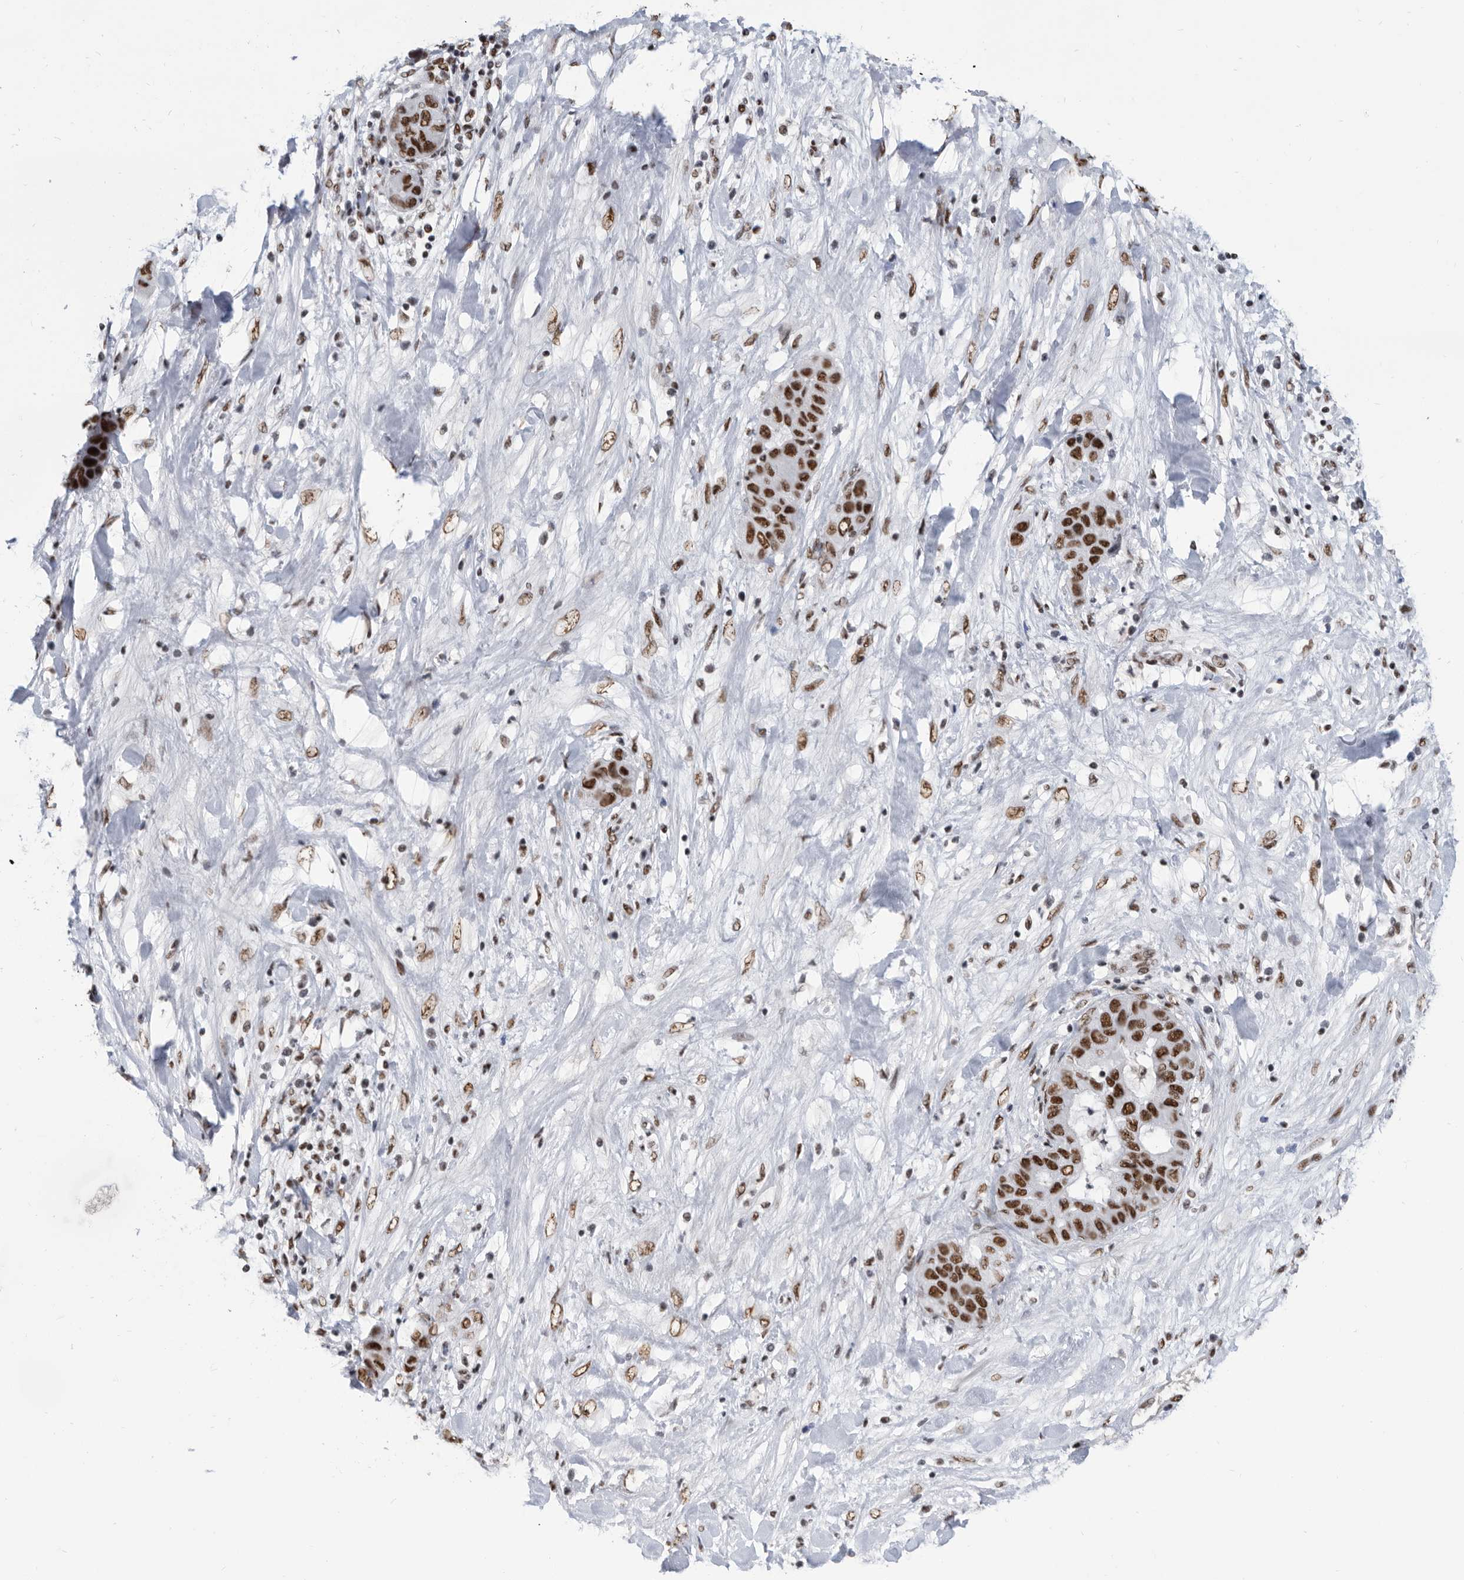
{"staining": {"intensity": "strong", "quantity": ">75%", "location": "nuclear"}, "tissue": "liver cancer", "cell_type": "Tumor cells", "image_type": "cancer", "snomed": [{"axis": "morphology", "description": "Cholangiocarcinoma"}, {"axis": "topography", "description": "Liver"}], "caption": "Brown immunohistochemical staining in cholangiocarcinoma (liver) demonstrates strong nuclear expression in about >75% of tumor cells.", "gene": "SF3A1", "patient": {"sex": "female", "age": 52}}